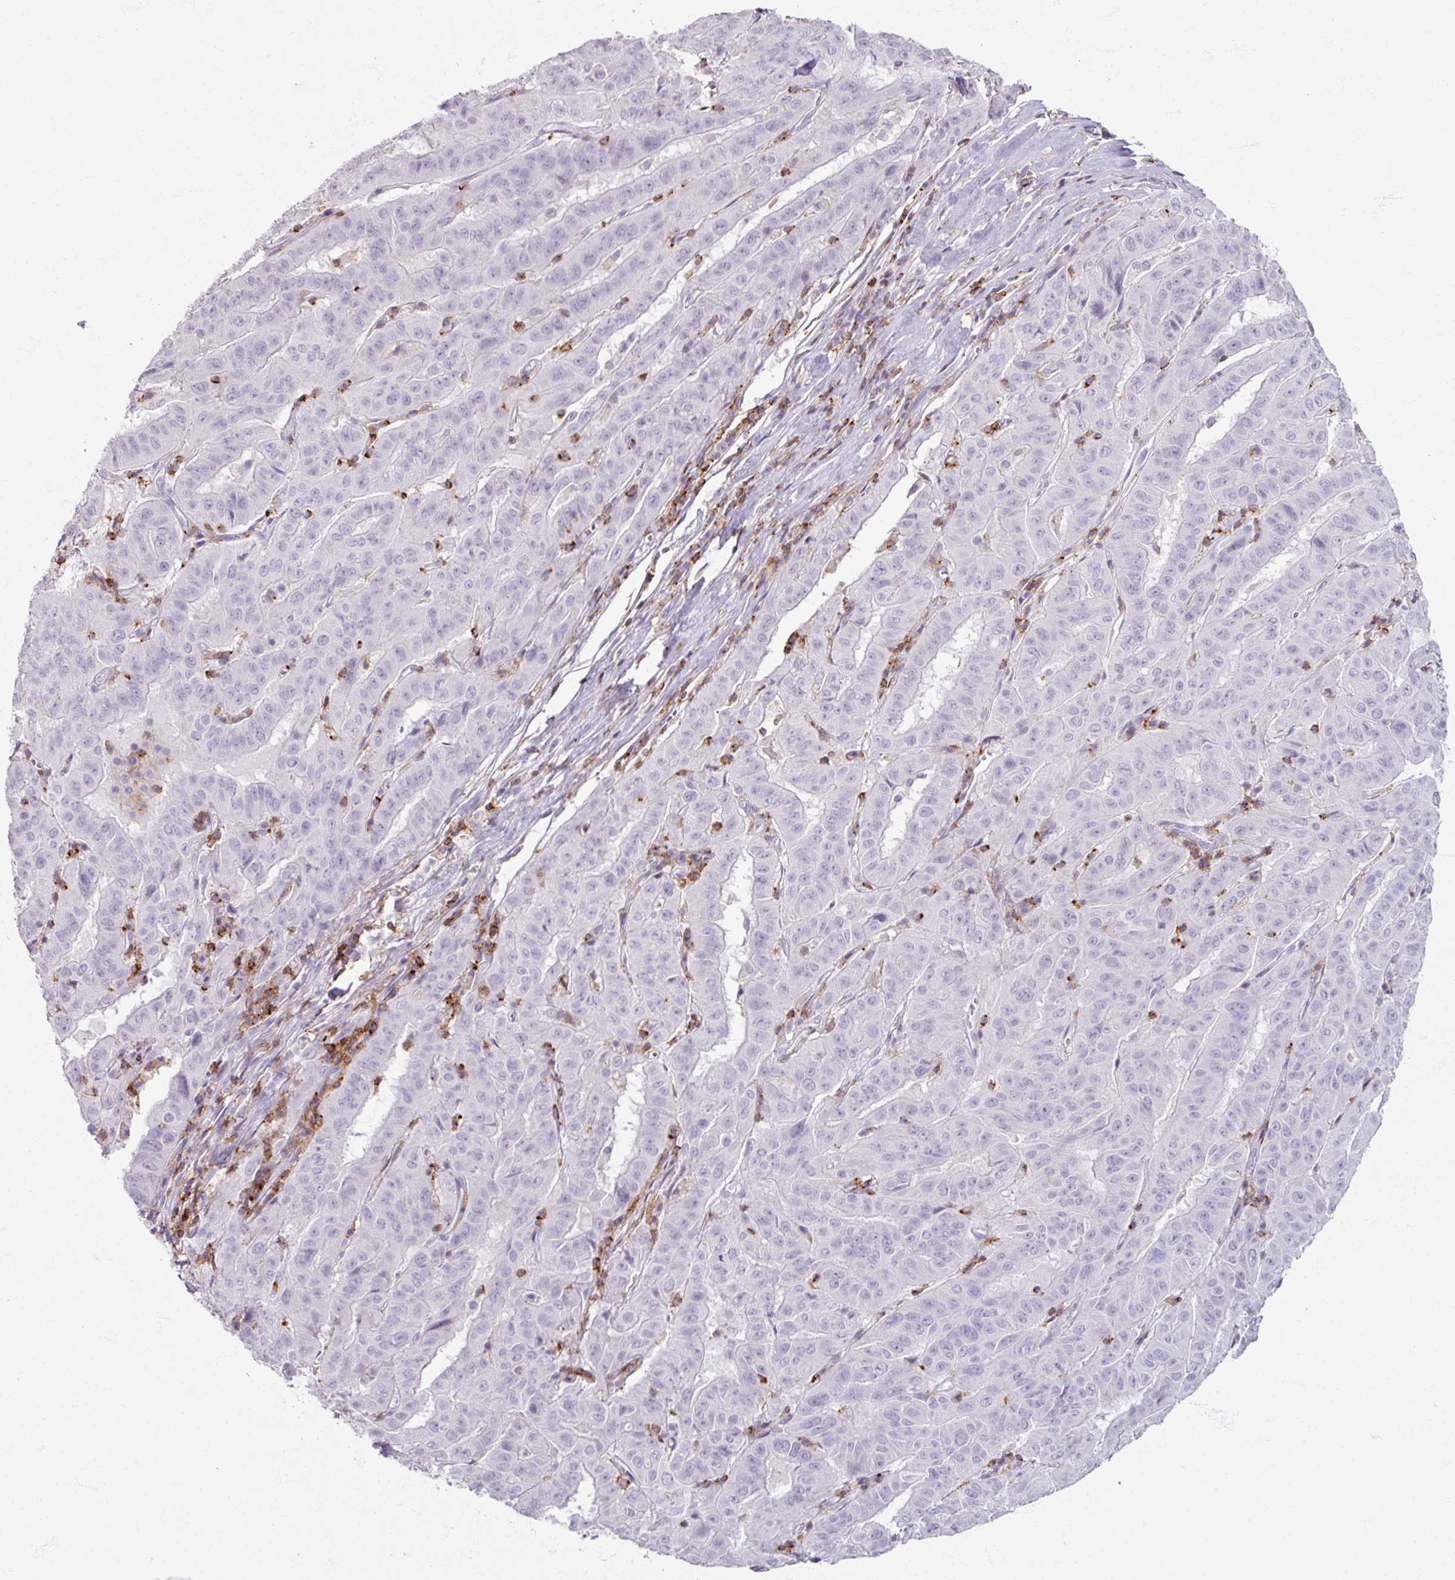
{"staining": {"intensity": "negative", "quantity": "none", "location": "none"}, "tissue": "pancreatic cancer", "cell_type": "Tumor cells", "image_type": "cancer", "snomed": [{"axis": "morphology", "description": "Adenocarcinoma, NOS"}, {"axis": "topography", "description": "Pancreas"}], "caption": "Immunohistochemistry photomicrograph of neoplastic tissue: pancreatic adenocarcinoma stained with DAB (3,3'-diaminobenzidine) exhibits no significant protein expression in tumor cells. The staining was performed using DAB to visualize the protein expression in brown, while the nuclei were stained in blue with hematoxylin (Magnification: 20x).", "gene": "PTPRC", "patient": {"sex": "male", "age": 63}}